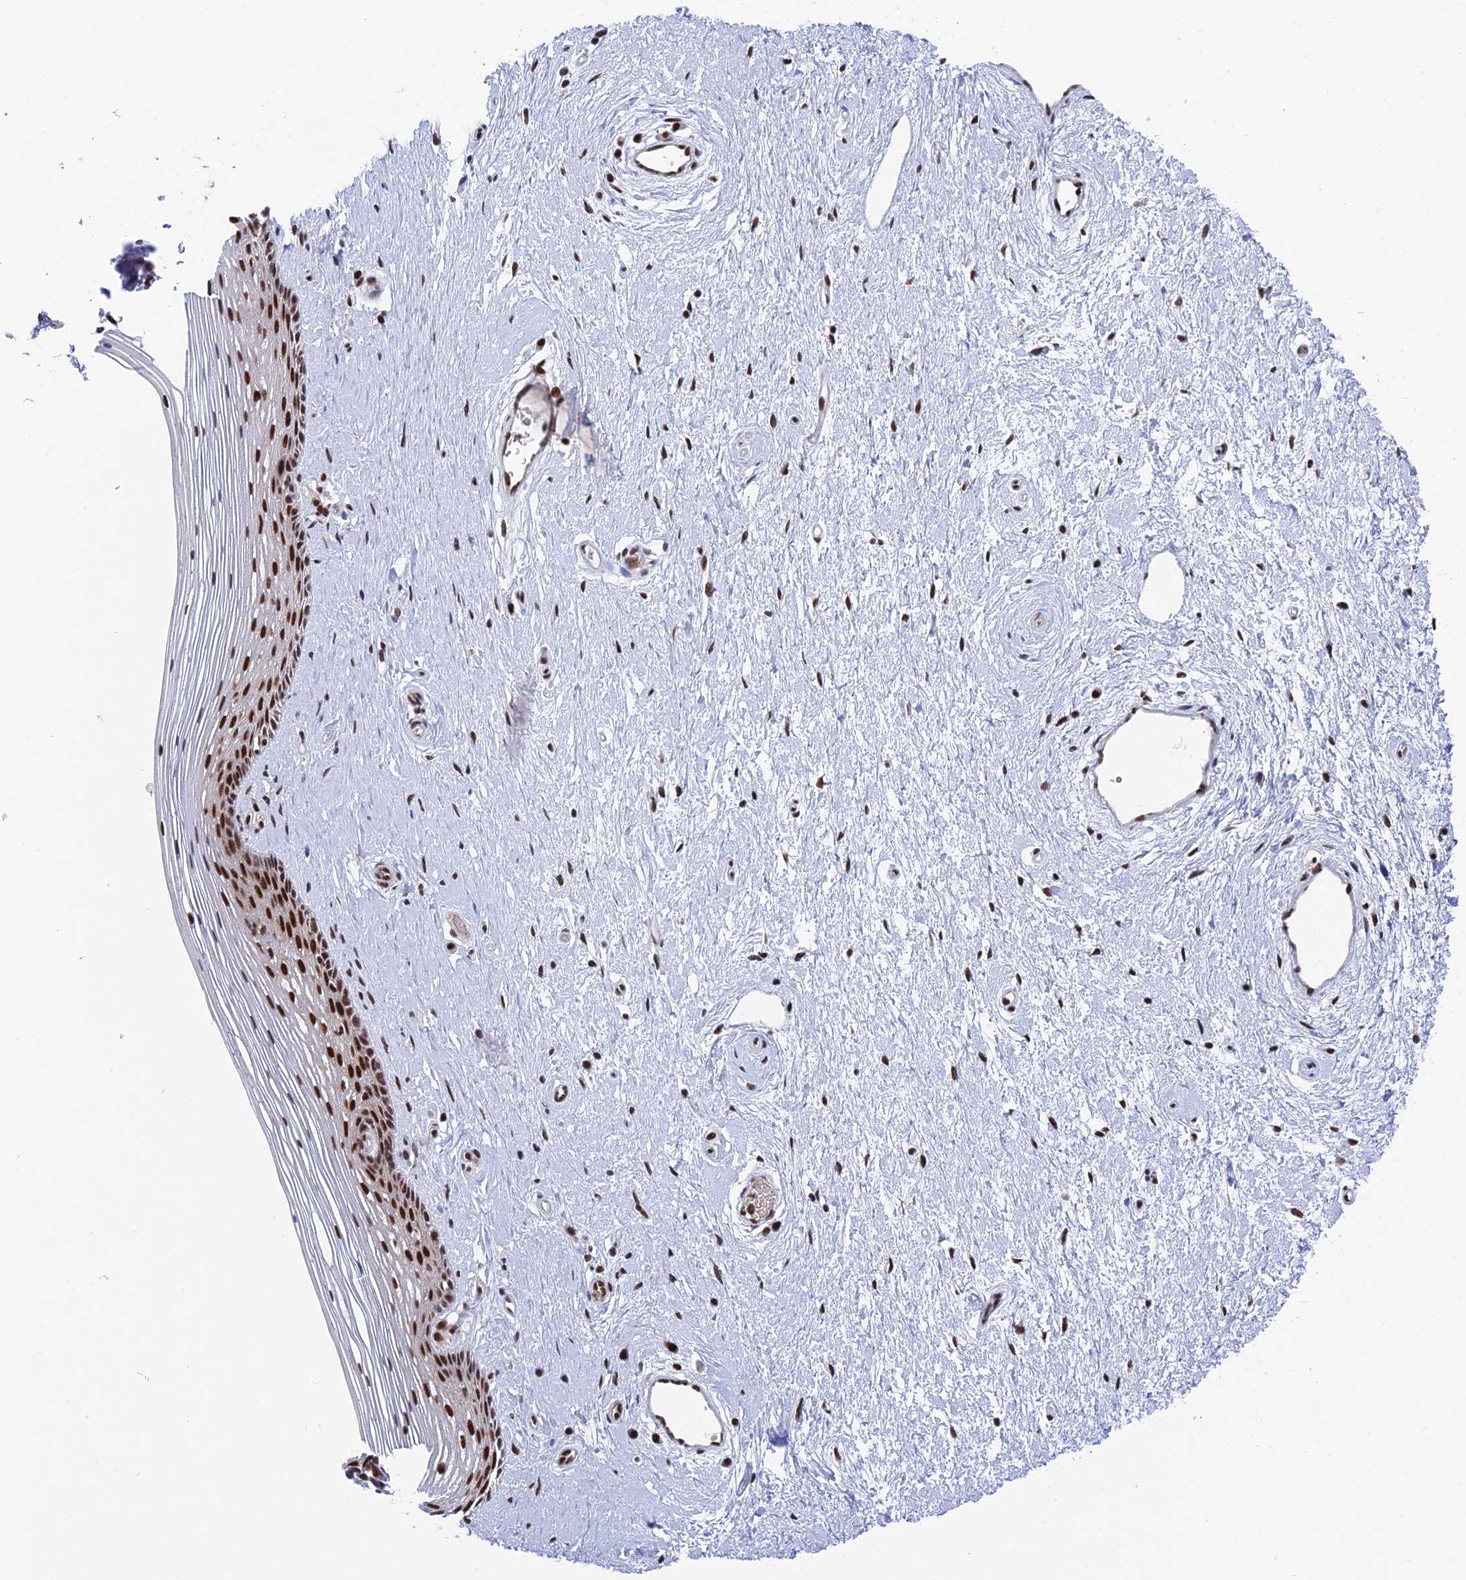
{"staining": {"intensity": "strong", "quantity": ">75%", "location": "nuclear"}, "tissue": "vagina", "cell_type": "Squamous epithelial cells", "image_type": "normal", "snomed": [{"axis": "morphology", "description": "Normal tissue, NOS"}, {"axis": "topography", "description": "Vagina"}], "caption": "This photomicrograph exhibits benign vagina stained with immunohistochemistry to label a protein in brown. The nuclear of squamous epithelial cells show strong positivity for the protein. Nuclei are counter-stained blue.", "gene": "EEF1AKMT3", "patient": {"sex": "female", "age": 46}}